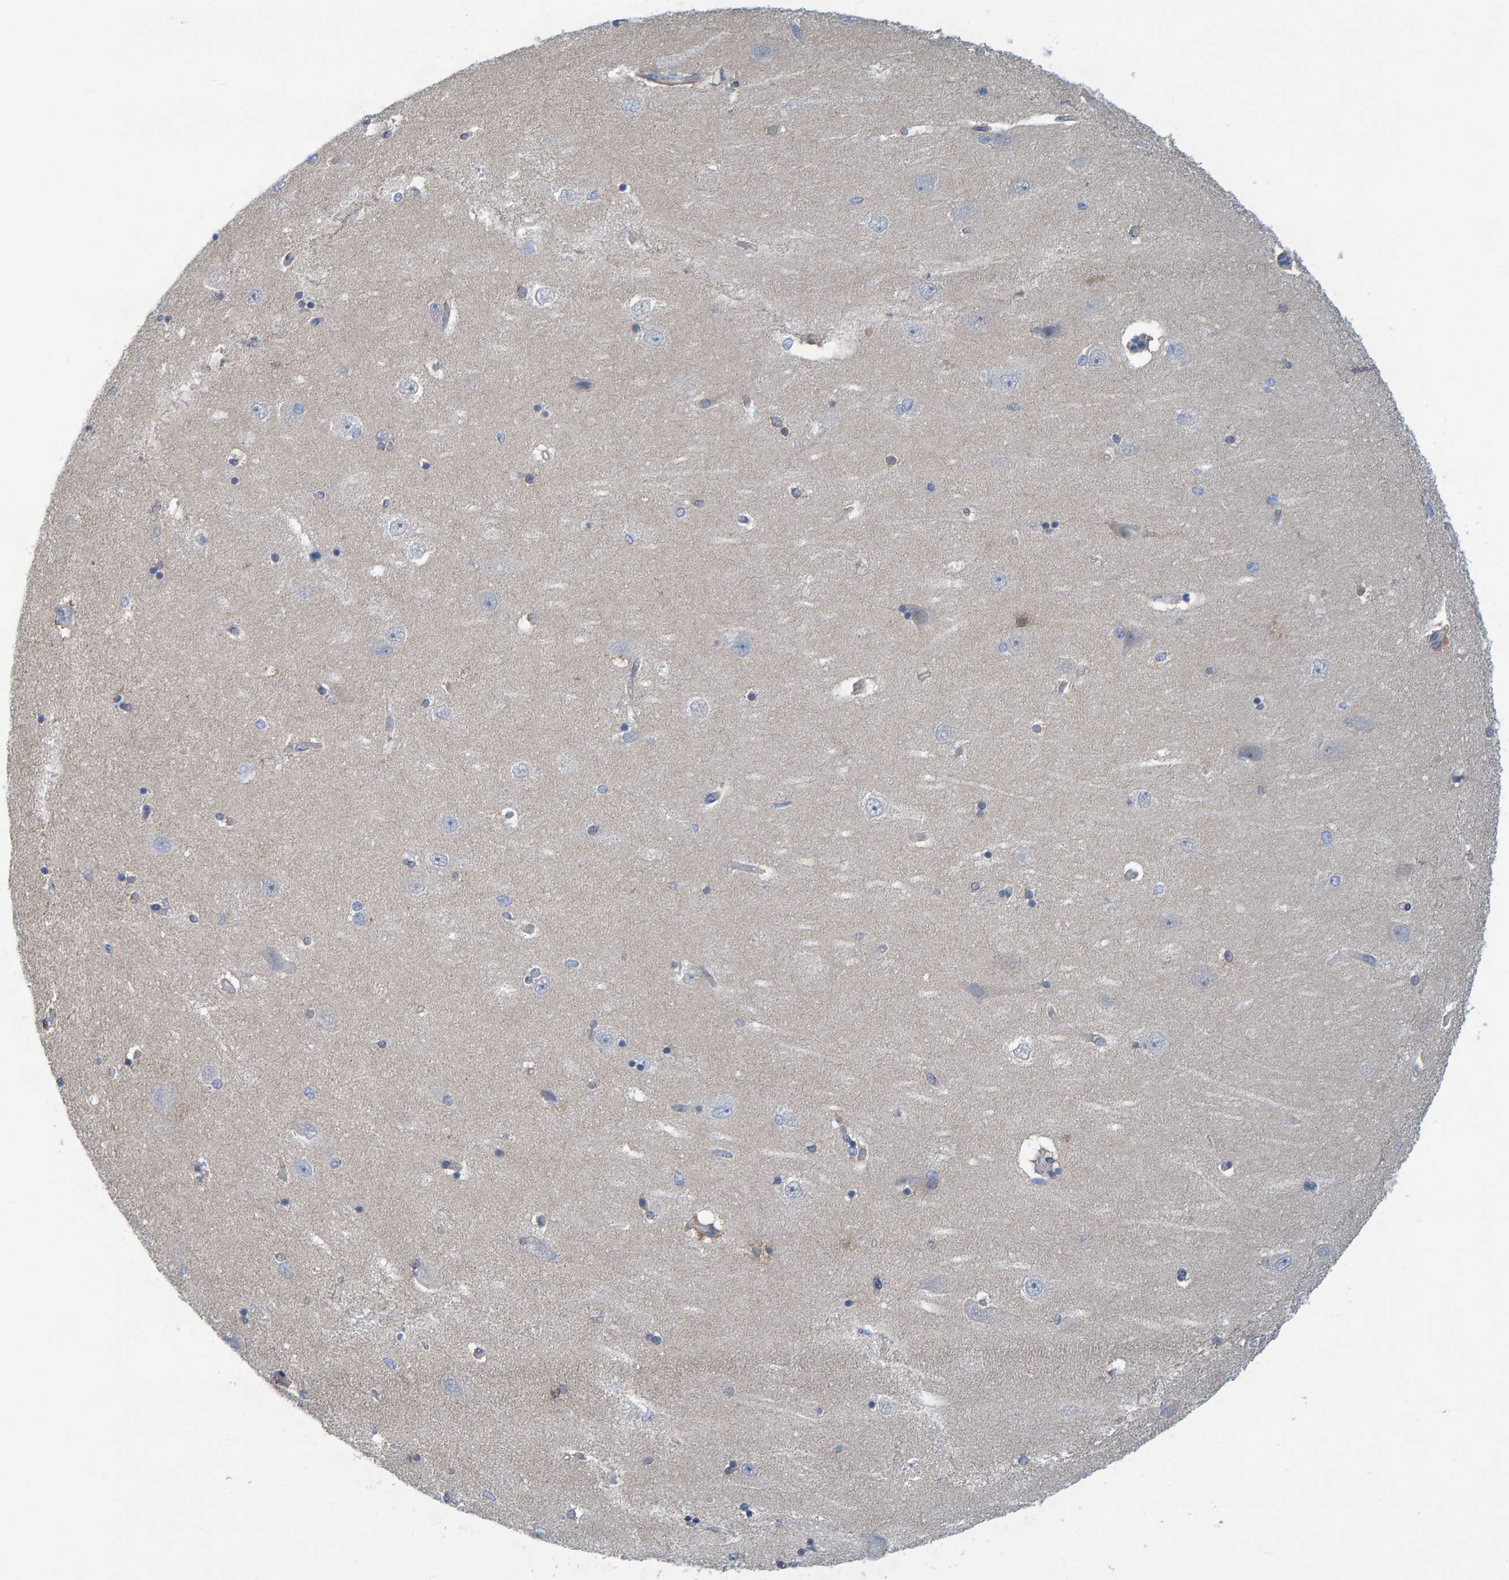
{"staining": {"intensity": "moderate", "quantity": "<25%", "location": "cytoplasmic/membranous,nuclear"}, "tissue": "hippocampus", "cell_type": "Glial cells", "image_type": "normal", "snomed": [{"axis": "morphology", "description": "Normal tissue, NOS"}, {"axis": "topography", "description": "Hippocampus"}], "caption": "A low amount of moderate cytoplasmic/membranous,nuclear positivity is identified in approximately <25% of glial cells in normal hippocampus.", "gene": "ALAD", "patient": {"sex": "female", "age": 54}}